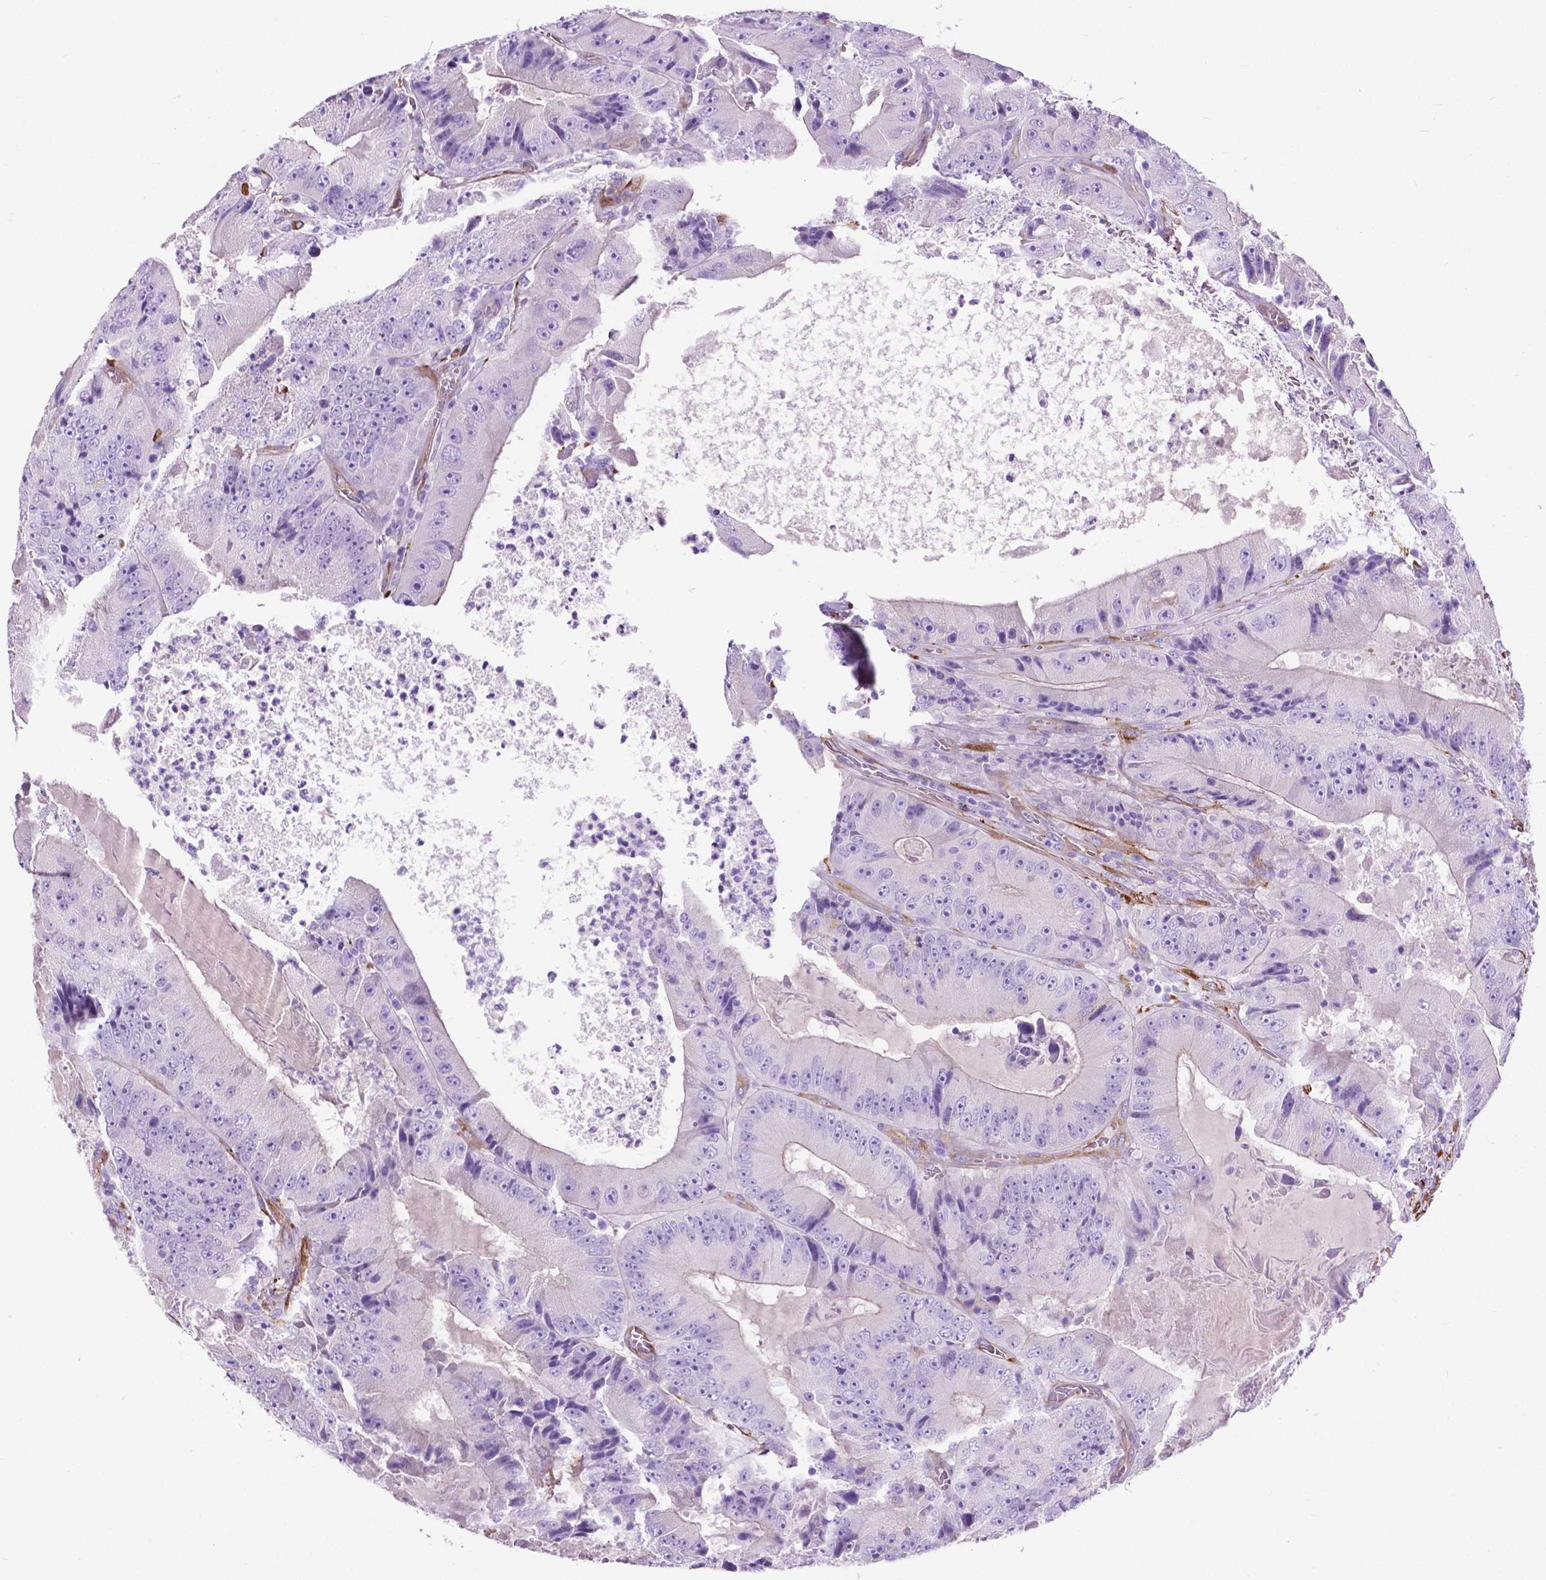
{"staining": {"intensity": "negative", "quantity": "none", "location": "none"}, "tissue": "colorectal cancer", "cell_type": "Tumor cells", "image_type": "cancer", "snomed": [{"axis": "morphology", "description": "Adenocarcinoma, NOS"}, {"axis": "topography", "description": "Colon"}], "caption": "Immunohistochemistry of colorectal adenocarcinoma reveals no staining in tumor cells. (Immunohistochemistry, brightfield microscopy, high magnification).", "gene": "PCDHA12", "patient": {"sex": "female", "age": 86}}